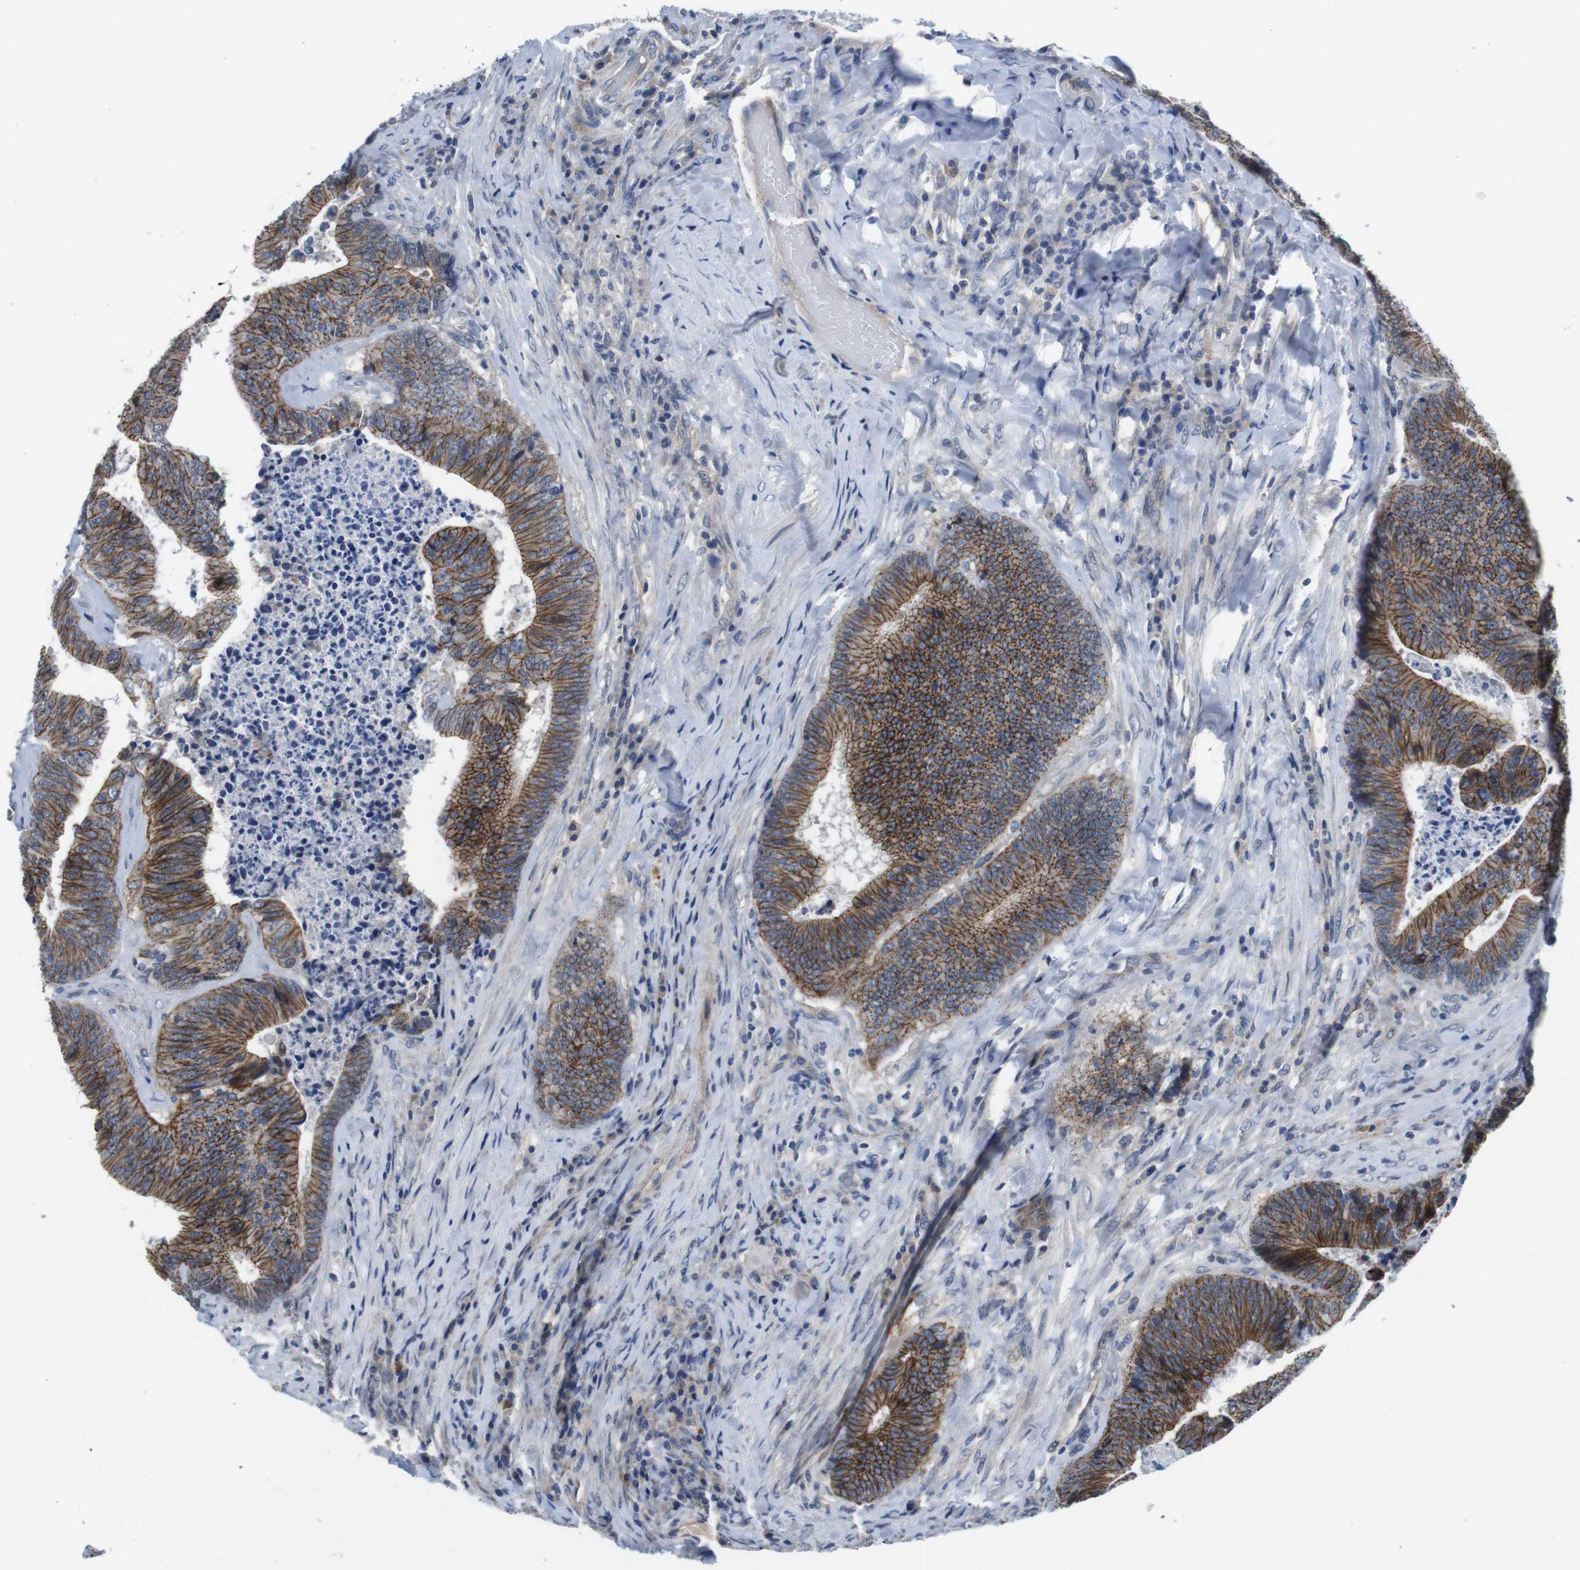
{"staining": {"intensity": "strong", "quantity": ">75%", "location": "cytoplasmic/membranous"}, "tissue": "colorectal cancer", "cell_type": "Tumor cells", "image_type": "cancer", "snomed": [{"axis": "morphology", "description": "Adenocarcinoma, NOS"}, {"axis": "topography", "description": "Rectum"}], "caption": "Protein analysis of adenocarcinoma (colorectal) tissue displays strong cytoplasmic/membranous expression in approximately >75% of tumor cells.", "gene": "SCRIB", "patient": {"sex": "male", "age": 72}}